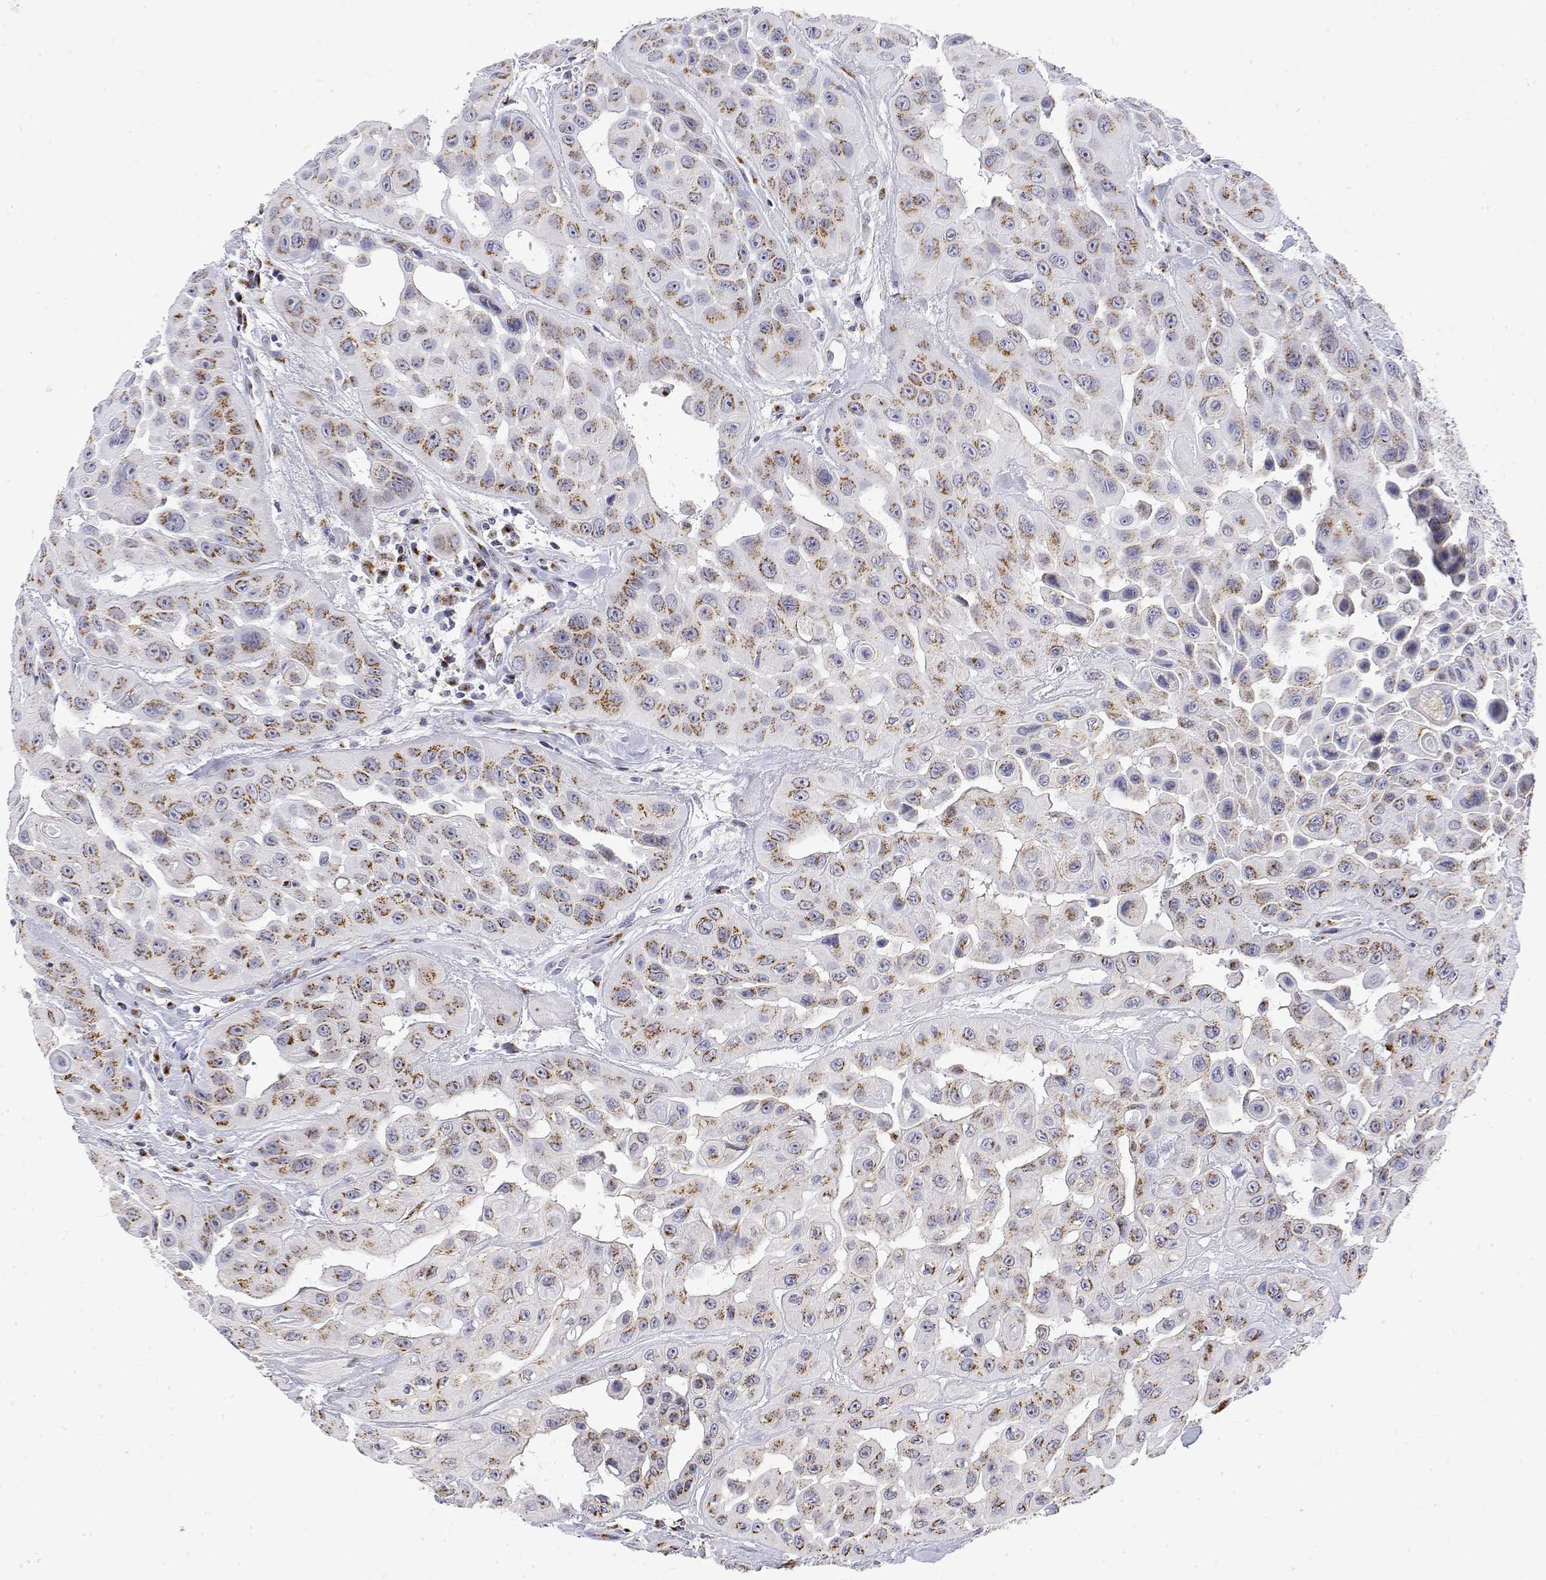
{"staining": {"intensity": "moderate", "quantity": ">75%", "location": "cytoplasmic/membranous"}, "tissue": "head and neck cancer", "cell_type": "Tumor cells", "image_type": "cancer", "snomed": [{"axis": "morphology", "description": "Adenocarcinoma, NOS"}, {"axis": "topography", "description": "Head-Neck"}], "caption": "Head and neck adenocarcinoma stained for a protein displays moderate cytoplasmic/membranous positivity in tumor cells.", "gene": "YIPF3", "patient": {"sex": "male", "age": 73}}